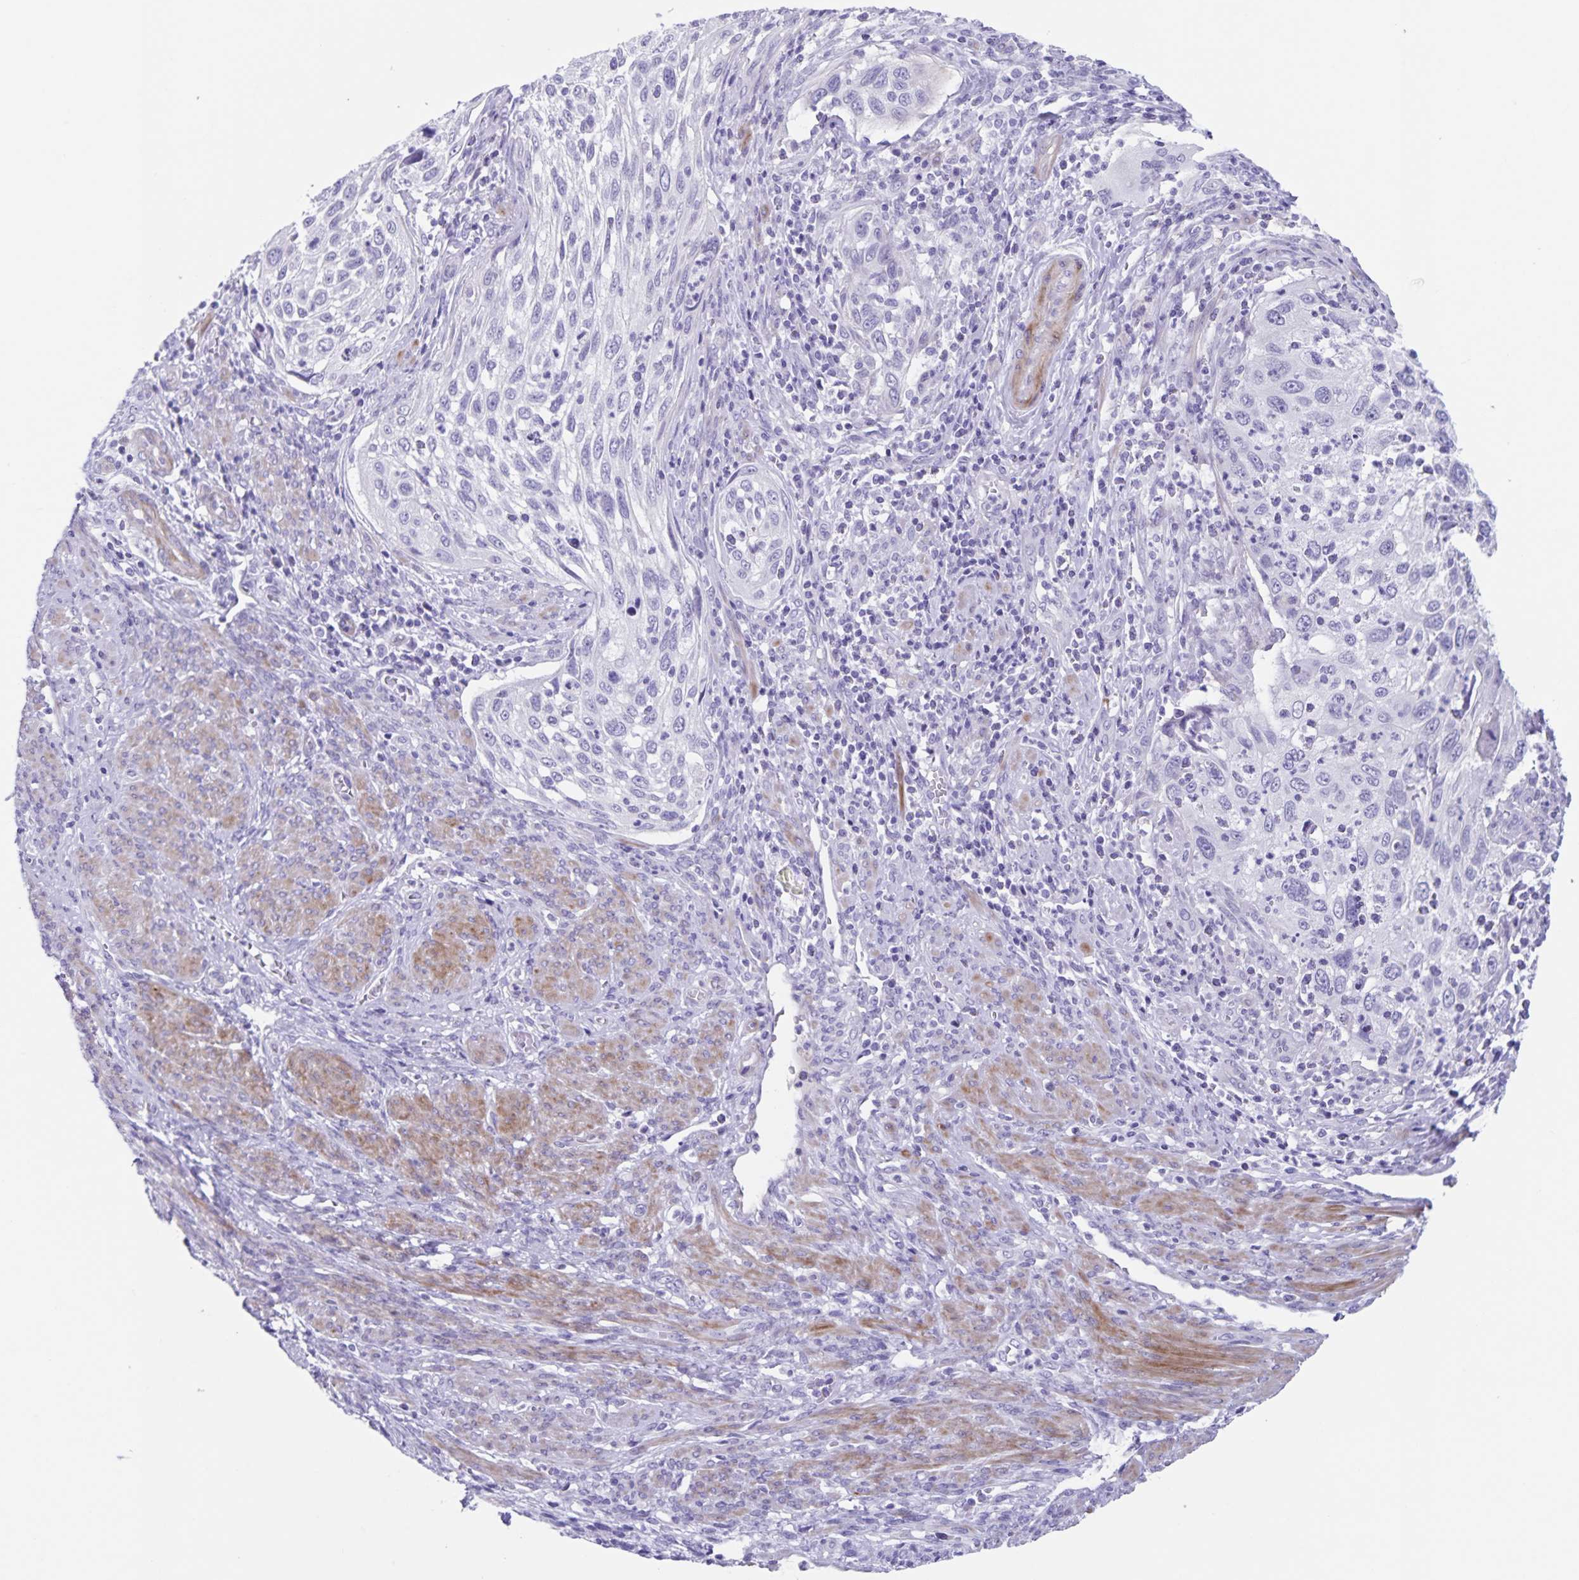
{"staining": {"intensity": "negative", "quantity": "none", "location": "none"}, "tissue": "cervical cancer", "cell_type": "Tumor cells", "image_type": "cancer", "snomed": [{"axis": "morphology", "description": "Squamous cell carcinoma, NOS"}, {"axis": "topography", "description": "Cervix"}], "caption": "Cervical cancer (squamous cell carcinoma) was stained to show a protein in brown. There is no significant positivity in tumor cells.", "gene": "C11orf42", "patient": {"sex": "female", "age": 70}}